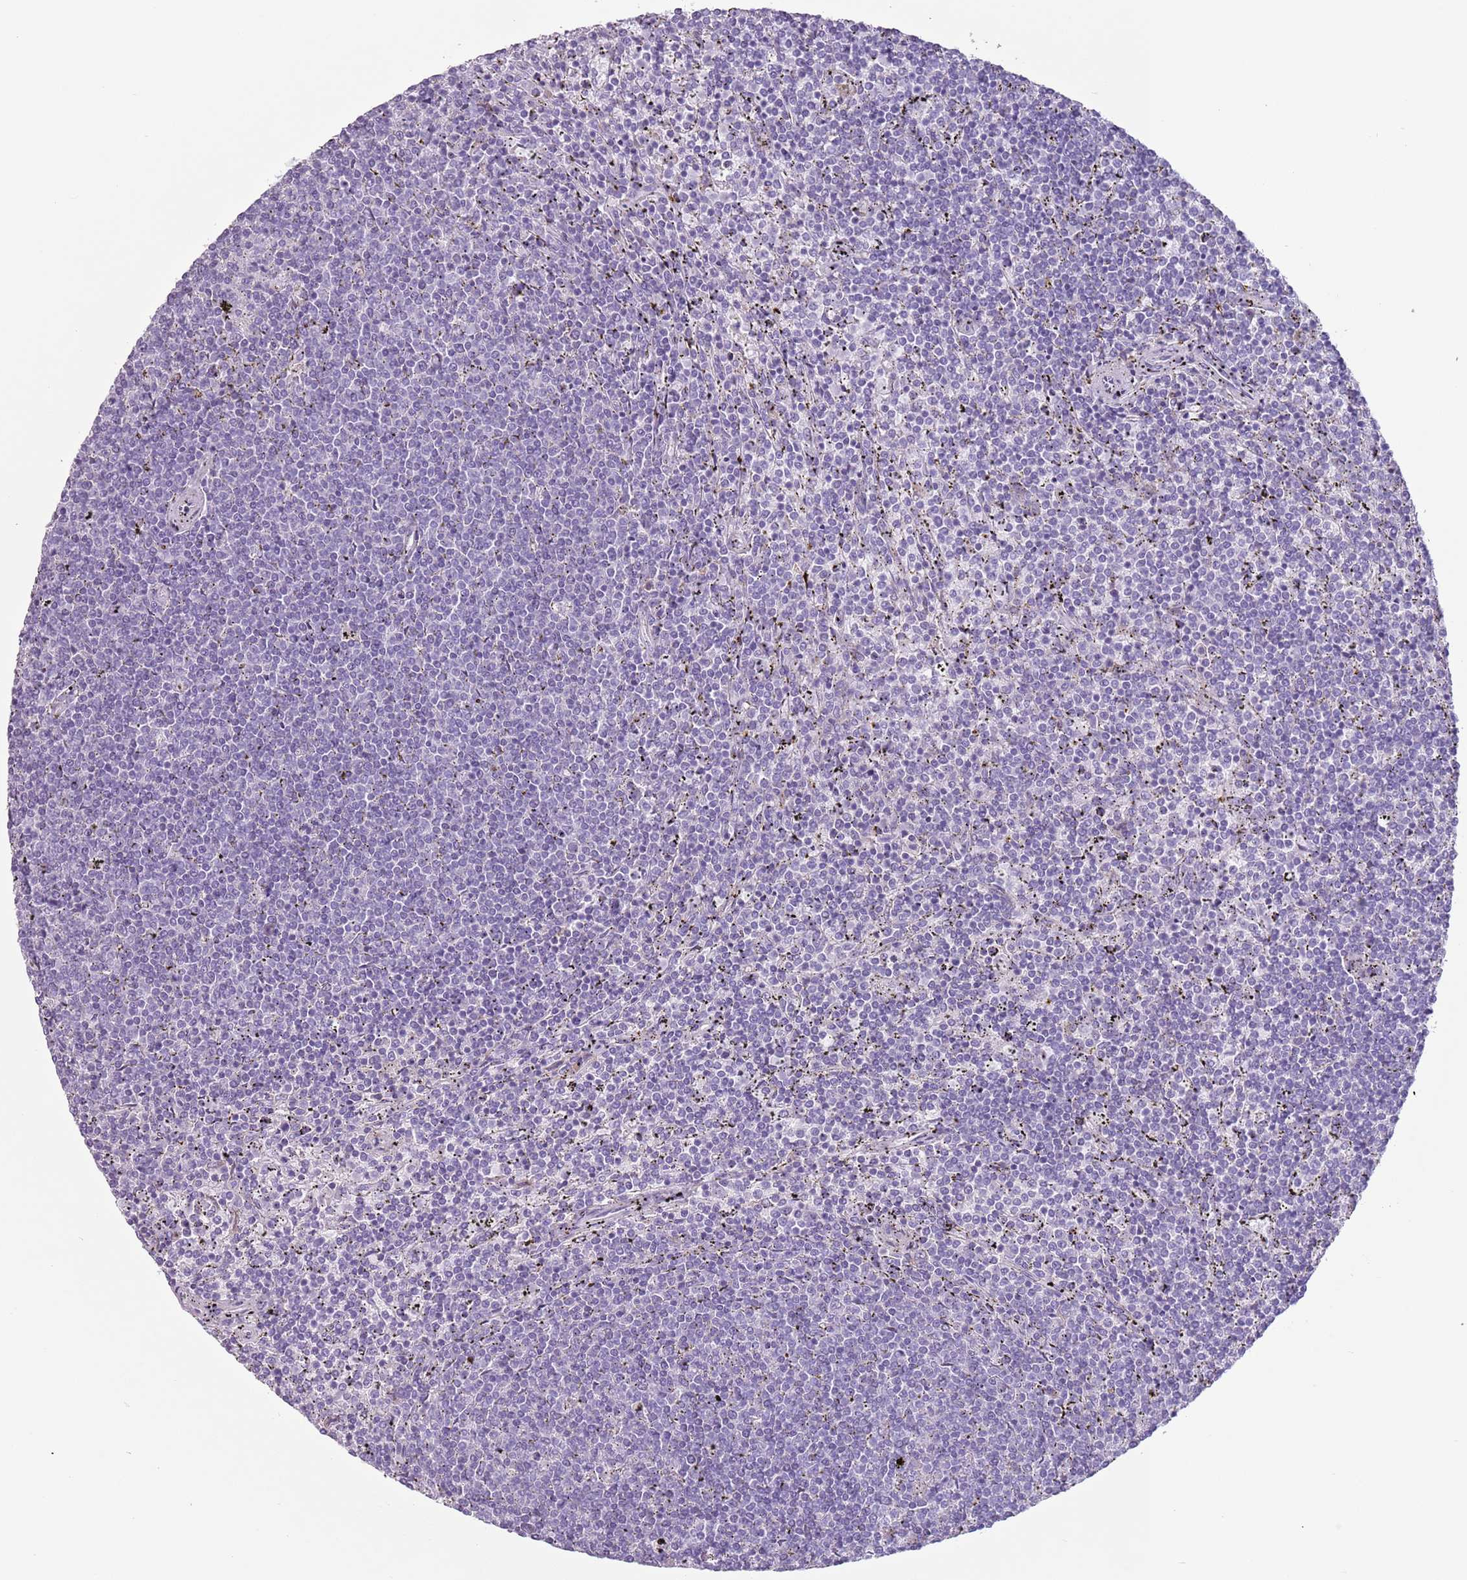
{"staining": {"intensity": "negative", "quantity": "none", "location": "none"}, "tissue": "lymphoma", "cell_type": "Tumor cells", "image_type": "cancer", "snomed": [{"axis": "morphology", "description": "Malignant lymphoma, non-Hodgkin's type, Low grade"}, {"axis": "topography", "description": "Spleen"}], "caption": "Immunohistochemistry micrograph of neoplastic tissue: human low-grade malignant lymphoma, non-Hodgkin's type stained with DAB (3,3'-diaminobenzidine) exhibits no significant protein staining in tumor cells.", "gene": "HYOU1", "patient": {"sex": "female", "age": 50}}